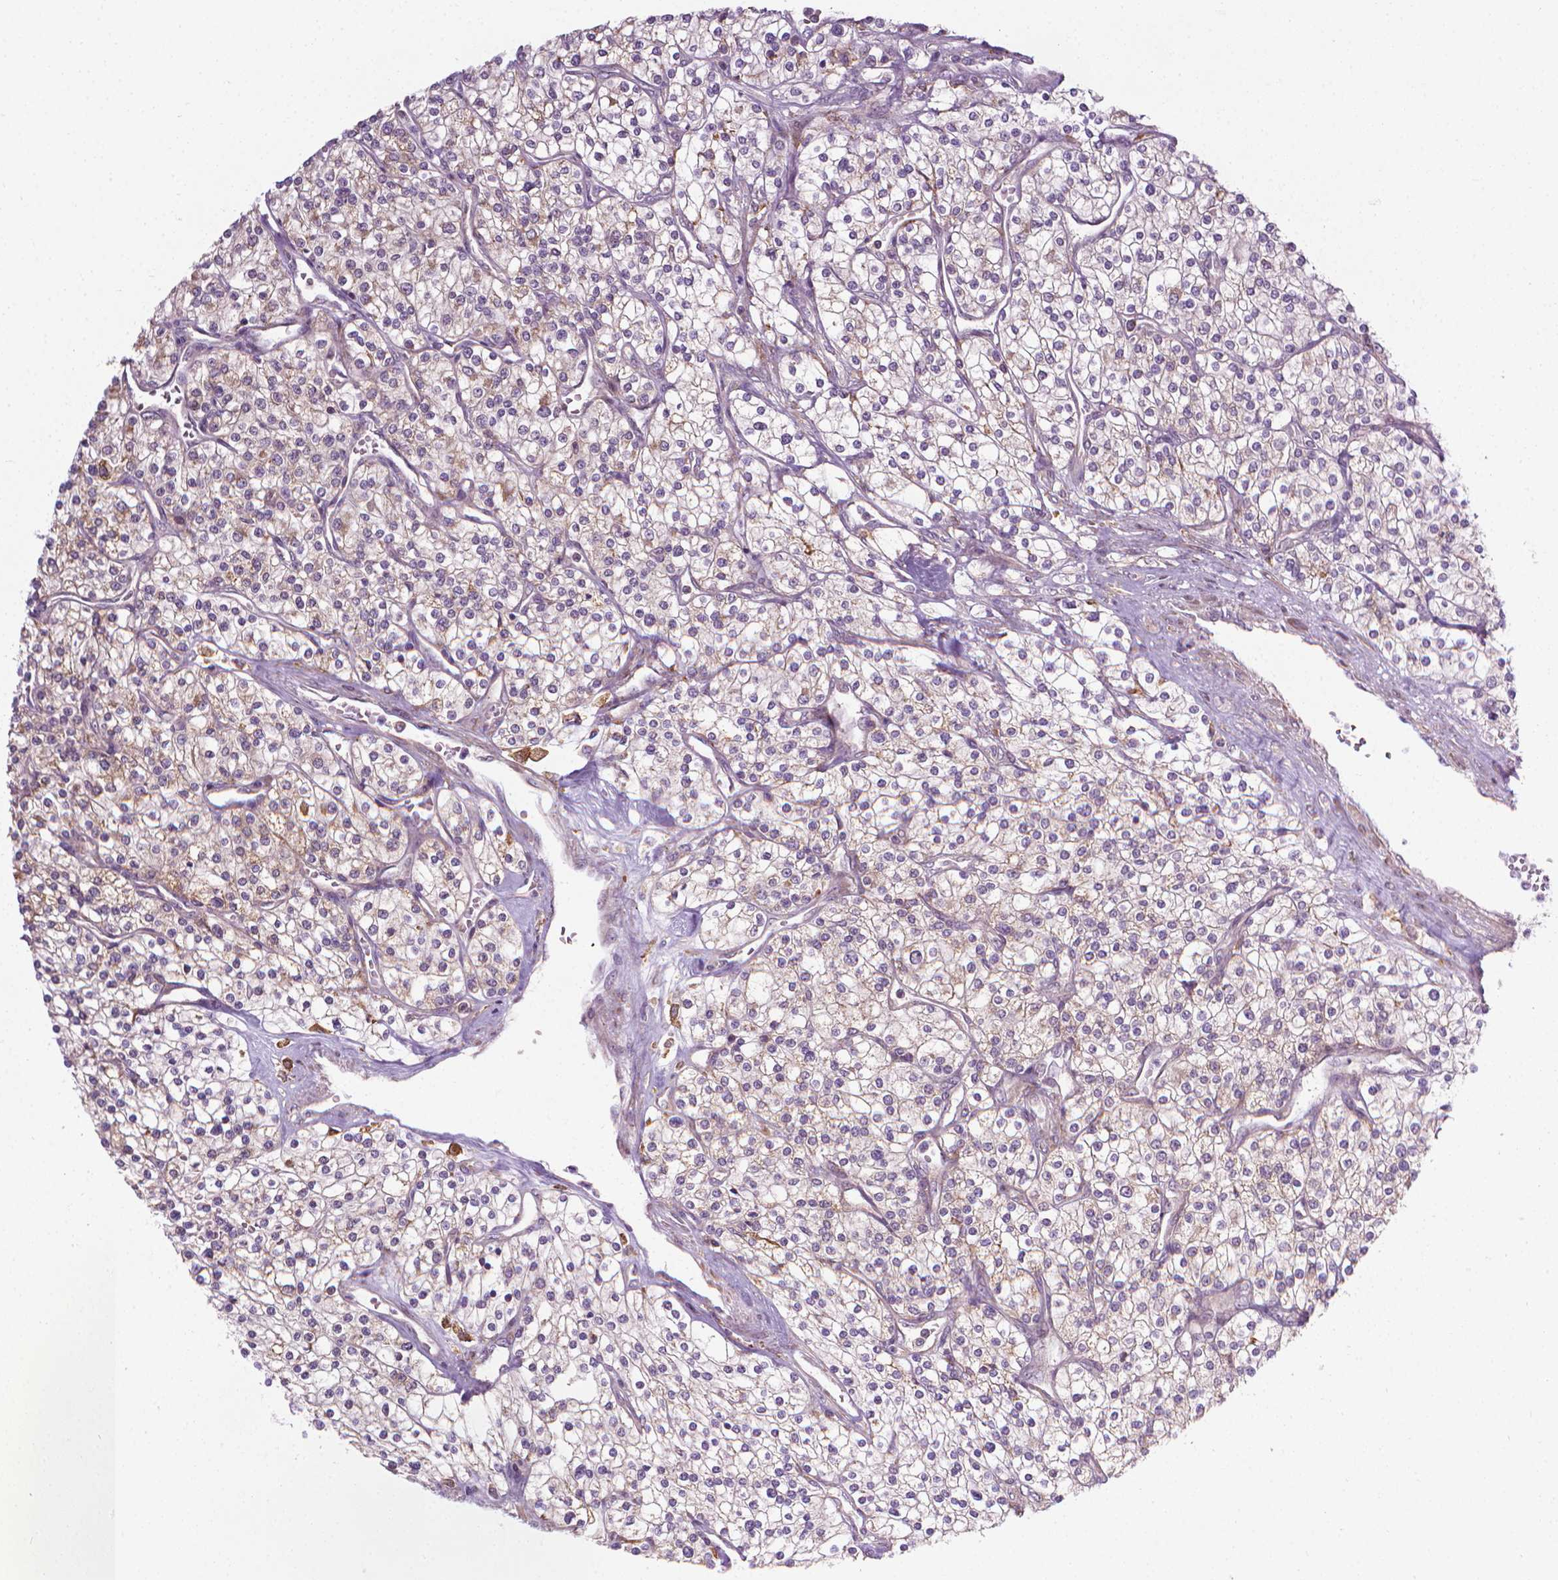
{"staining": {"intensity": "weak", "quantity": "25%-75%", "location": "cytoplasmic/membranous"}, "tissue": "renal cancer", "cell_type": "Tumor cells", "image_type": "cancer", "snomed": [{"axis": "morphology", "description": "Adenocarcinoma, NOS"}, {"axis": "topography", "description": "Kidney"}], "caption": "IHC (DAB (3,3'-diaminobenzidine)) staining of human renal cancer demonstrates weak cytoplasmic/membranous protein staining in about 25%-75% of tumor cells. (DAB = brown stain, brightfield microscopy at high magnification).", "gene": "PRAG1", "patient": {"sex": "male", "age": 80}}